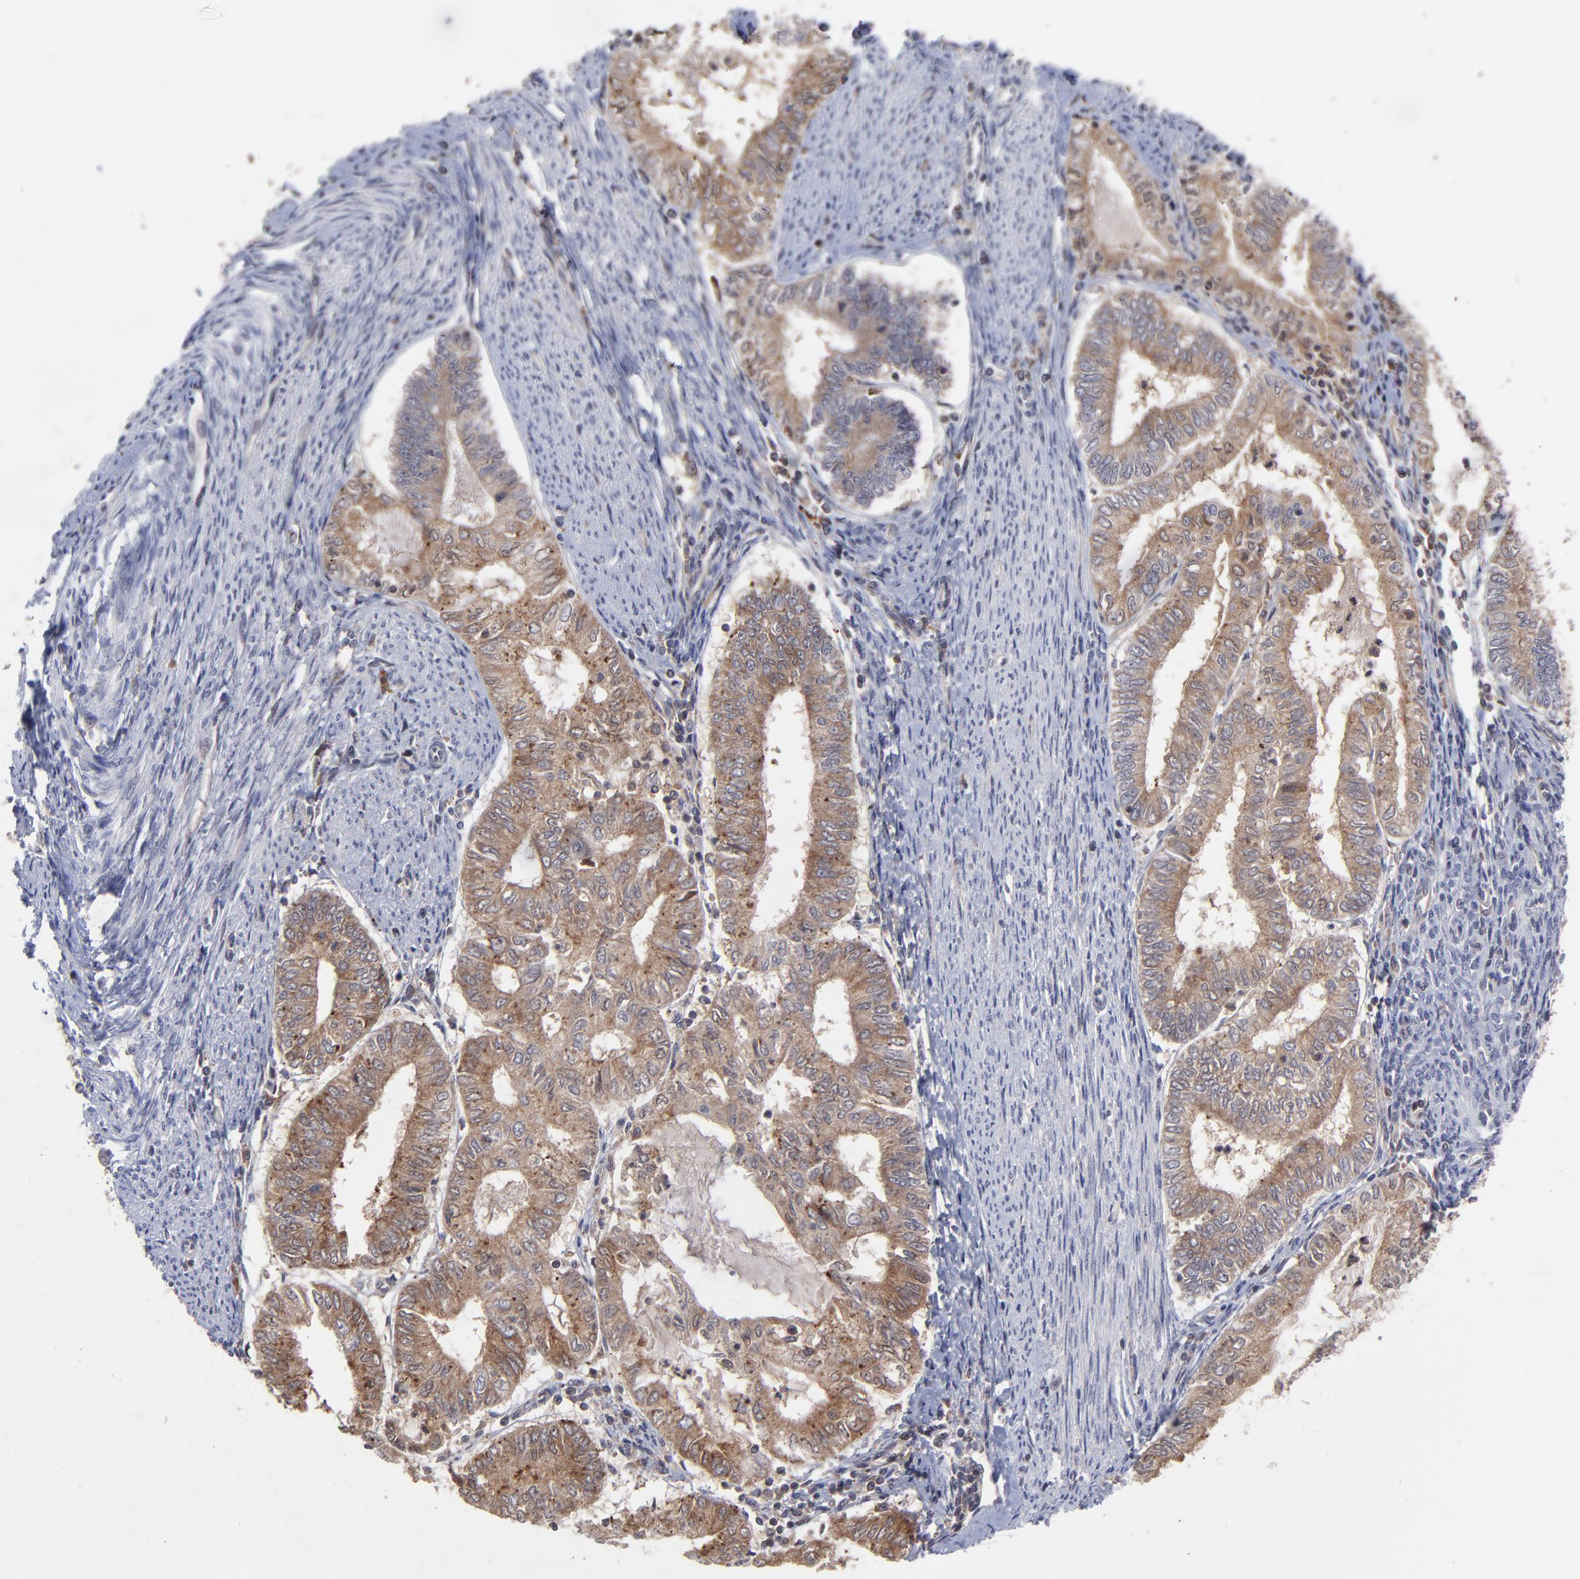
{"staining": {"intensity": "moderate", "quantity": ">75%", "location": "nuclear"}, "tissue": "endometrial cancer", "cell_type": "Tumor cells", "image_type": "cancer", "snomed": [{"axis": "morphology", "description": "Adenocarcinoma, NOS"}, {"axis": "topography", "description": "Endometrium"}], "caption": "Immunohistochemistry (IHC) staining of adenocarcinoma (endometrial), which demonstrates medium levels of moderate nuclear expression in about >75% of tumor cells indicating moderate nuclear protein staining. The staining was performed using DAB (brown) for protein detection and nuclei were counterstained in hematoxylin (blue).", "gene": "UBE2L6", "patient": {"sex": "female", "age": 66}}